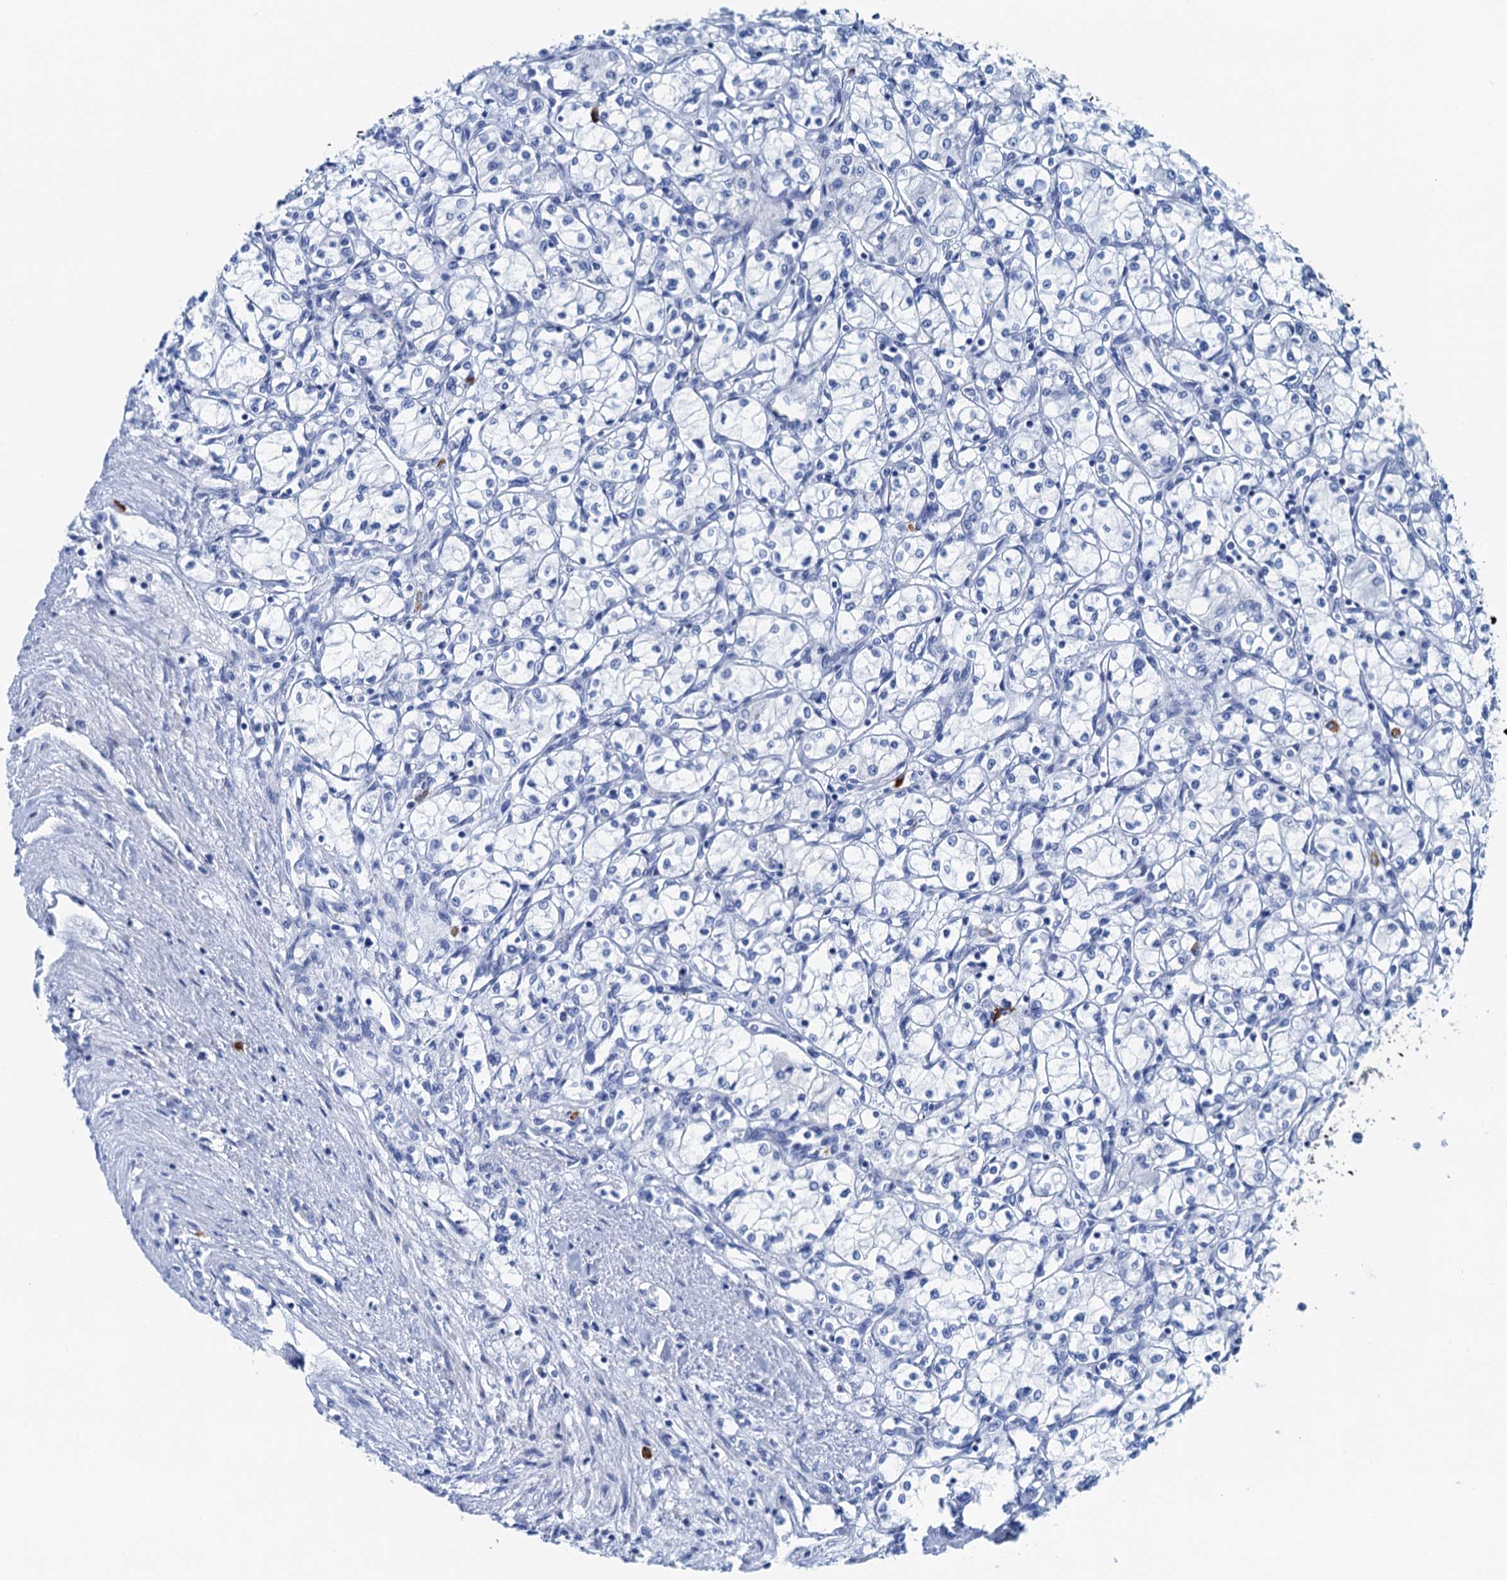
{"staining": {"intensity": "negative", "quantity": "none", "location": "none"}, "tissue": "renal cancer", "cell_type": "Tumor cells", "image_type": "cancer", "snomed": [{"axis": "morphology", "description": "Adenocarcinoma, NOS"}, {"axis": "topography", "description": "Kidney"}], "caption": "A photomicrograph of human renal cancer (adenocarcinoma) is negative for staining in tumor cells. (Brightfield microscopy of DAB (3,3'-diaminobenzidine) immunohistochemistry (IHC) at high magnification).", "gene": "NLRP10", "patient": {"sex": "male", "age": 59}}